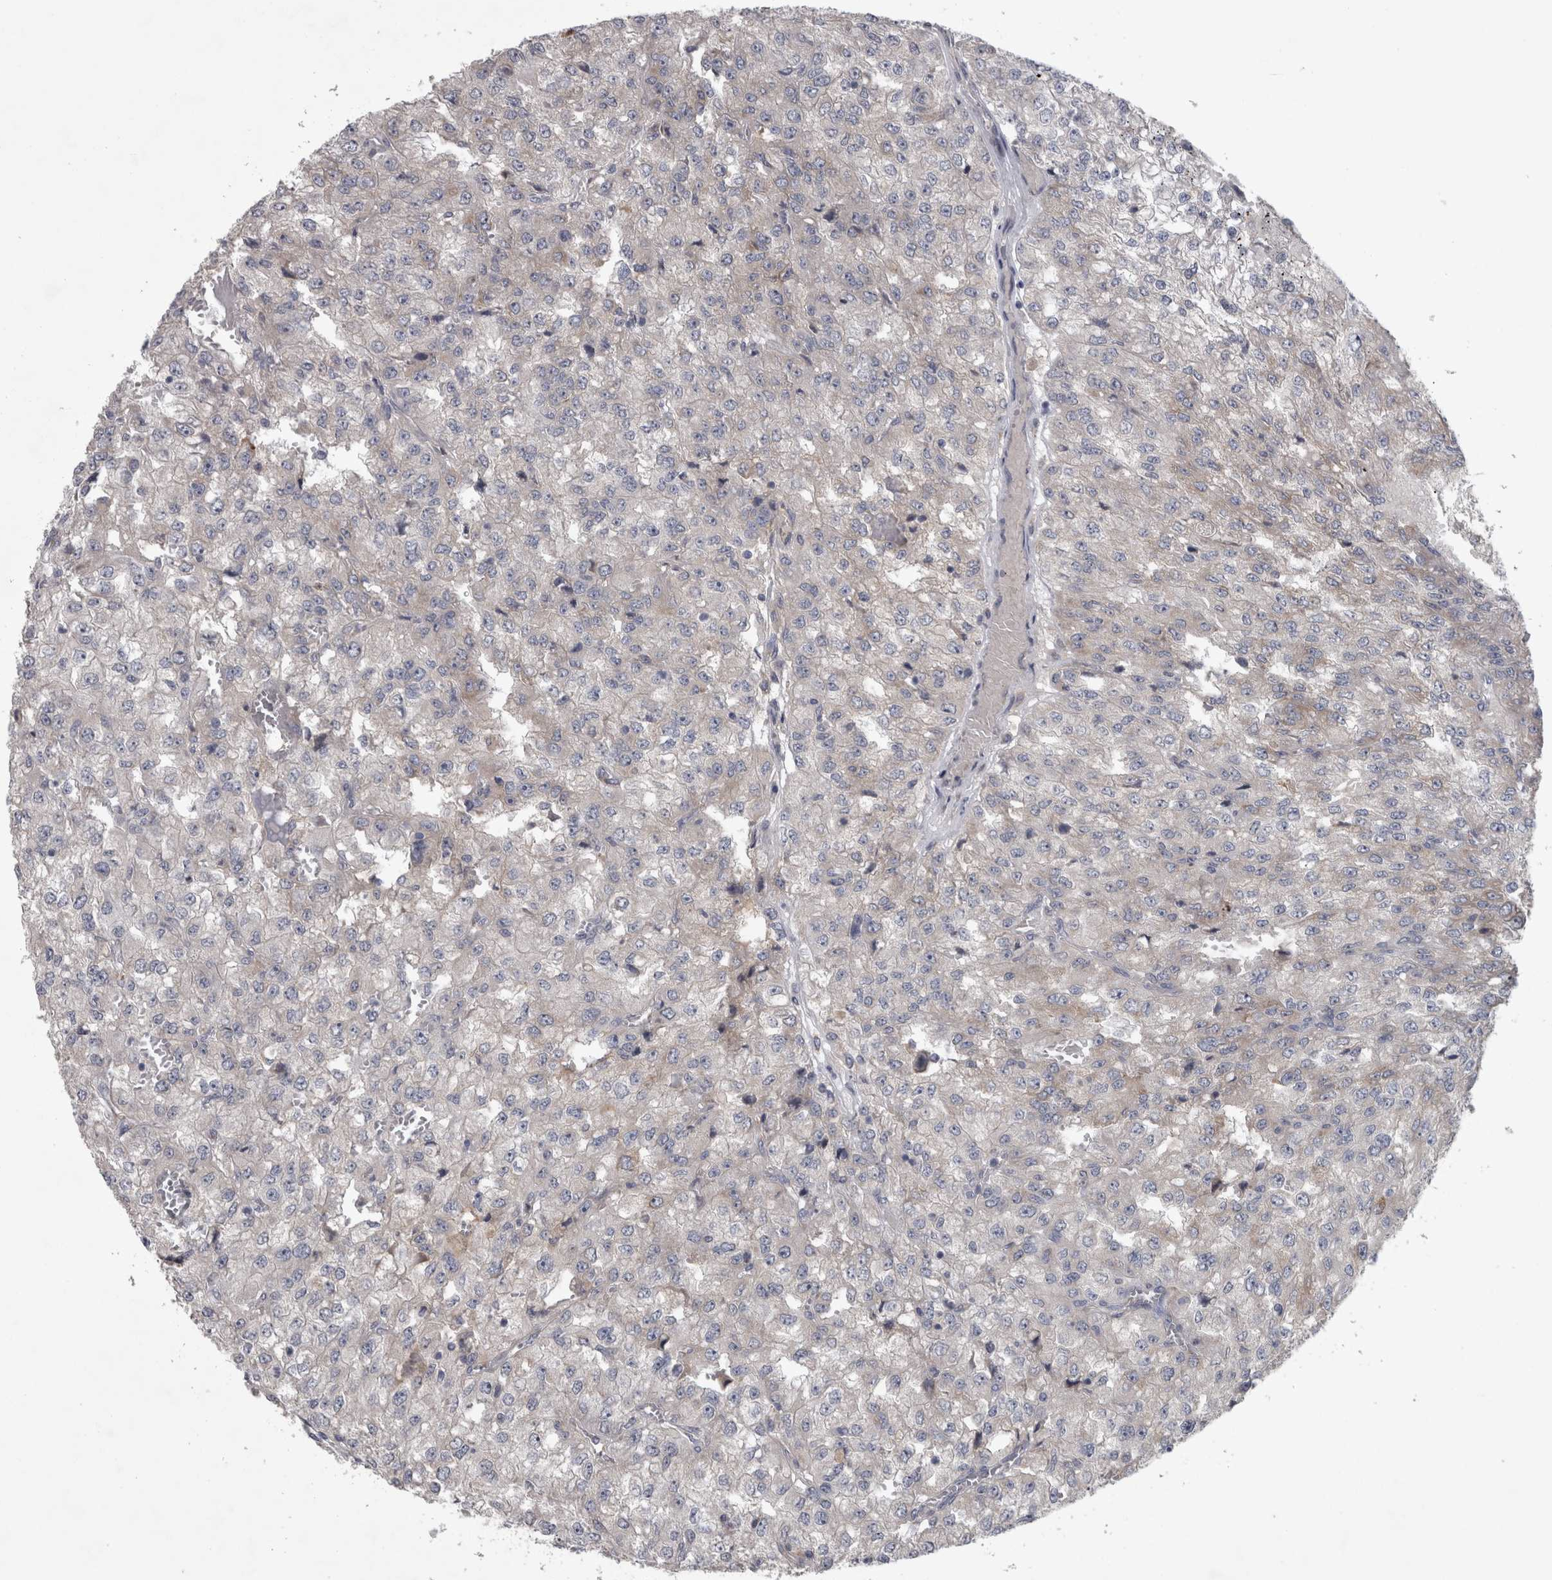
{"staining": {"intensity": "negative", "quantity": "none", "location": "none"}, "tissue": "renal cancer", "cell_type": "Tumor cells", "image_type": "cancer", "snomed": [{"axis": "morphology", "description": "Adenocarcinoma, NOS"}, {"axis": "topography", "description": "Kidney"}], "caption": "This photomicrograph is of renal adenocarcinoma stained with IHC to label a protein in brown with the nuclei are counter-stained blue. There is no expression in tumor cells. (DAB IHC with hematoxylin counter stain).", "gene": "DBT", "patient": {"sex": "female", "age": 54}}